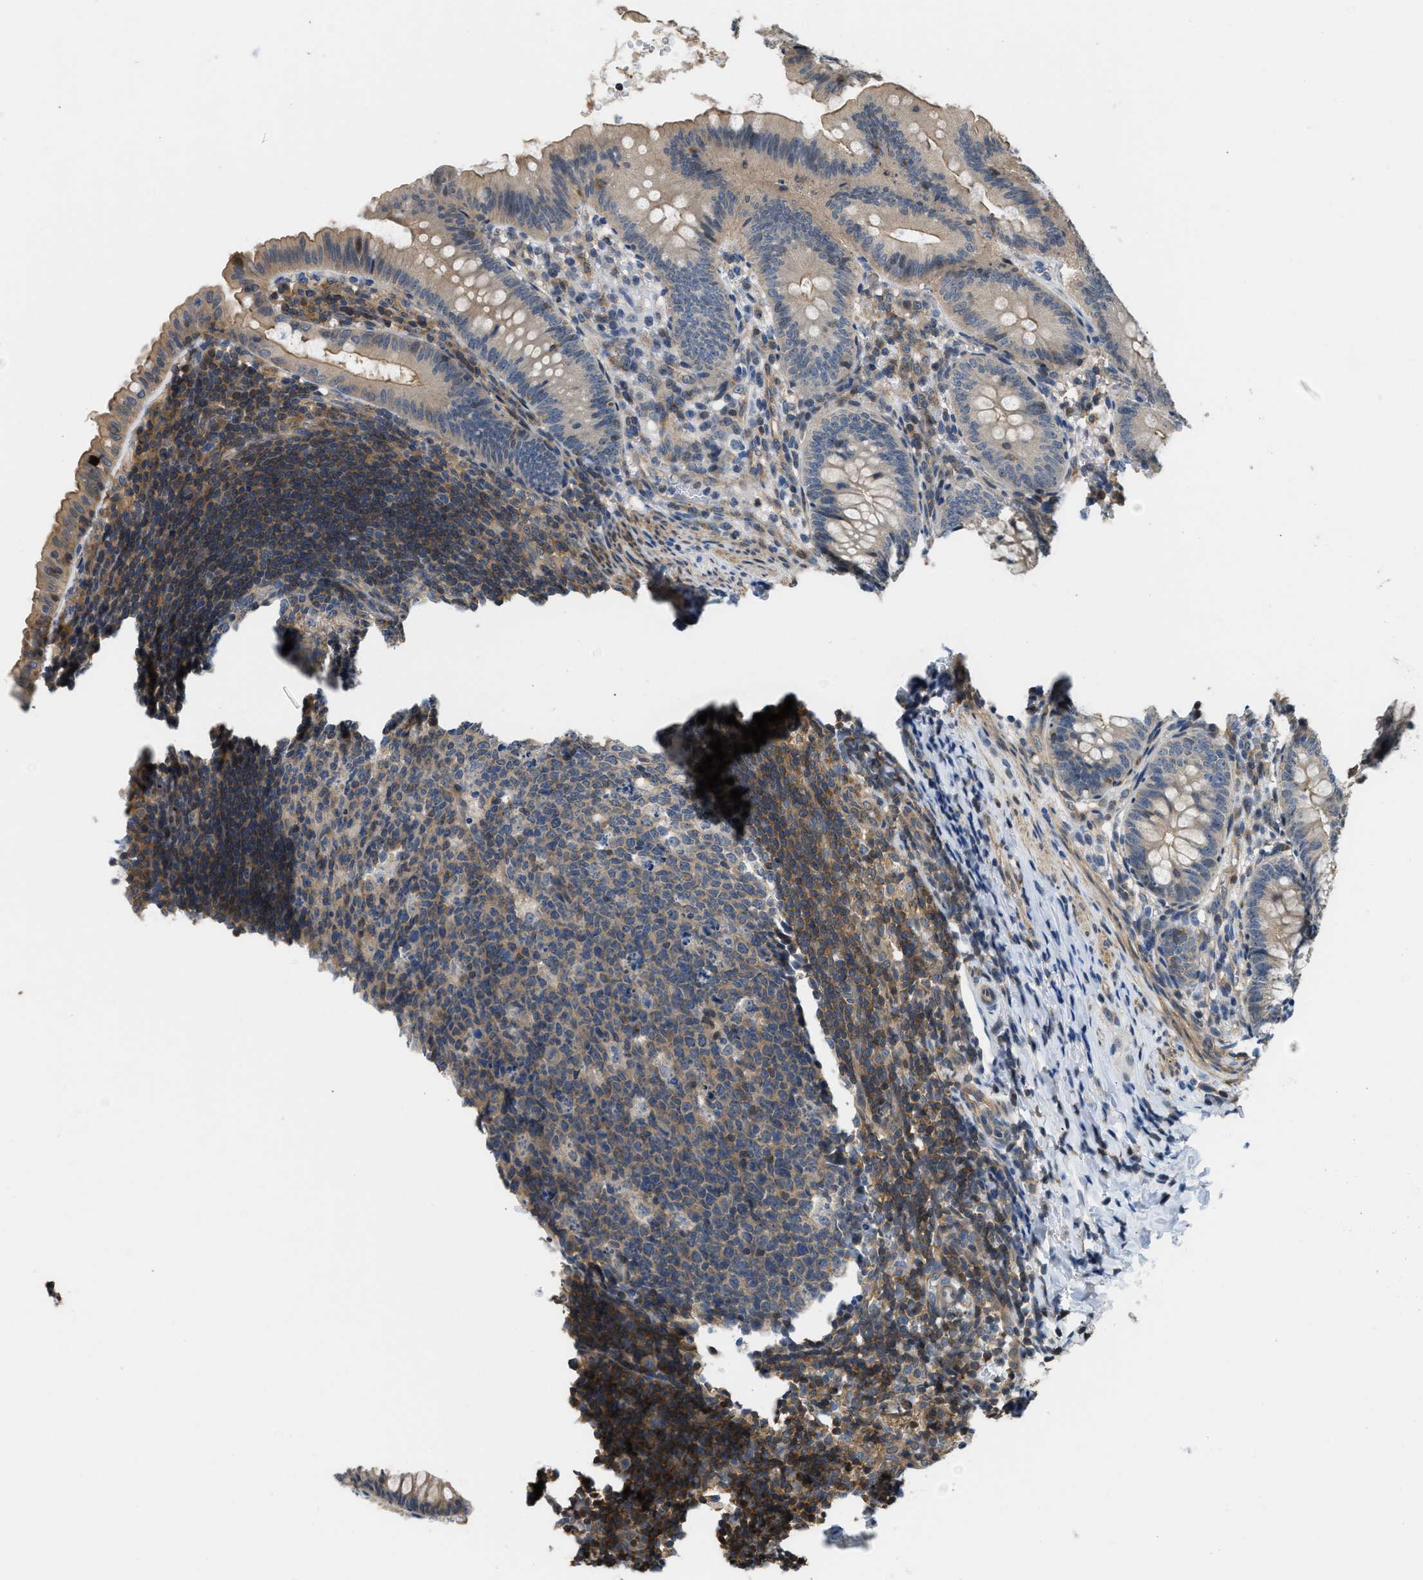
{"staining": {"intensity": "weak", "quantity": "<25%", "location": "cytoplasmic/membranous"}, "tissue": "appendix", "cell_type": "Glandular cells", "image_type": "normal", "snomed": [{"axis": "morphology", "description": "Normal tissue, NOS"}, {"axis": "topography", "description": "Appendix"}], "caption": "Immunohistochemical staining of benign human appendix demonstrates no significant expression in glandular cells.", "gene": "TES", "patient": {"sex": "male", "age": 1}}